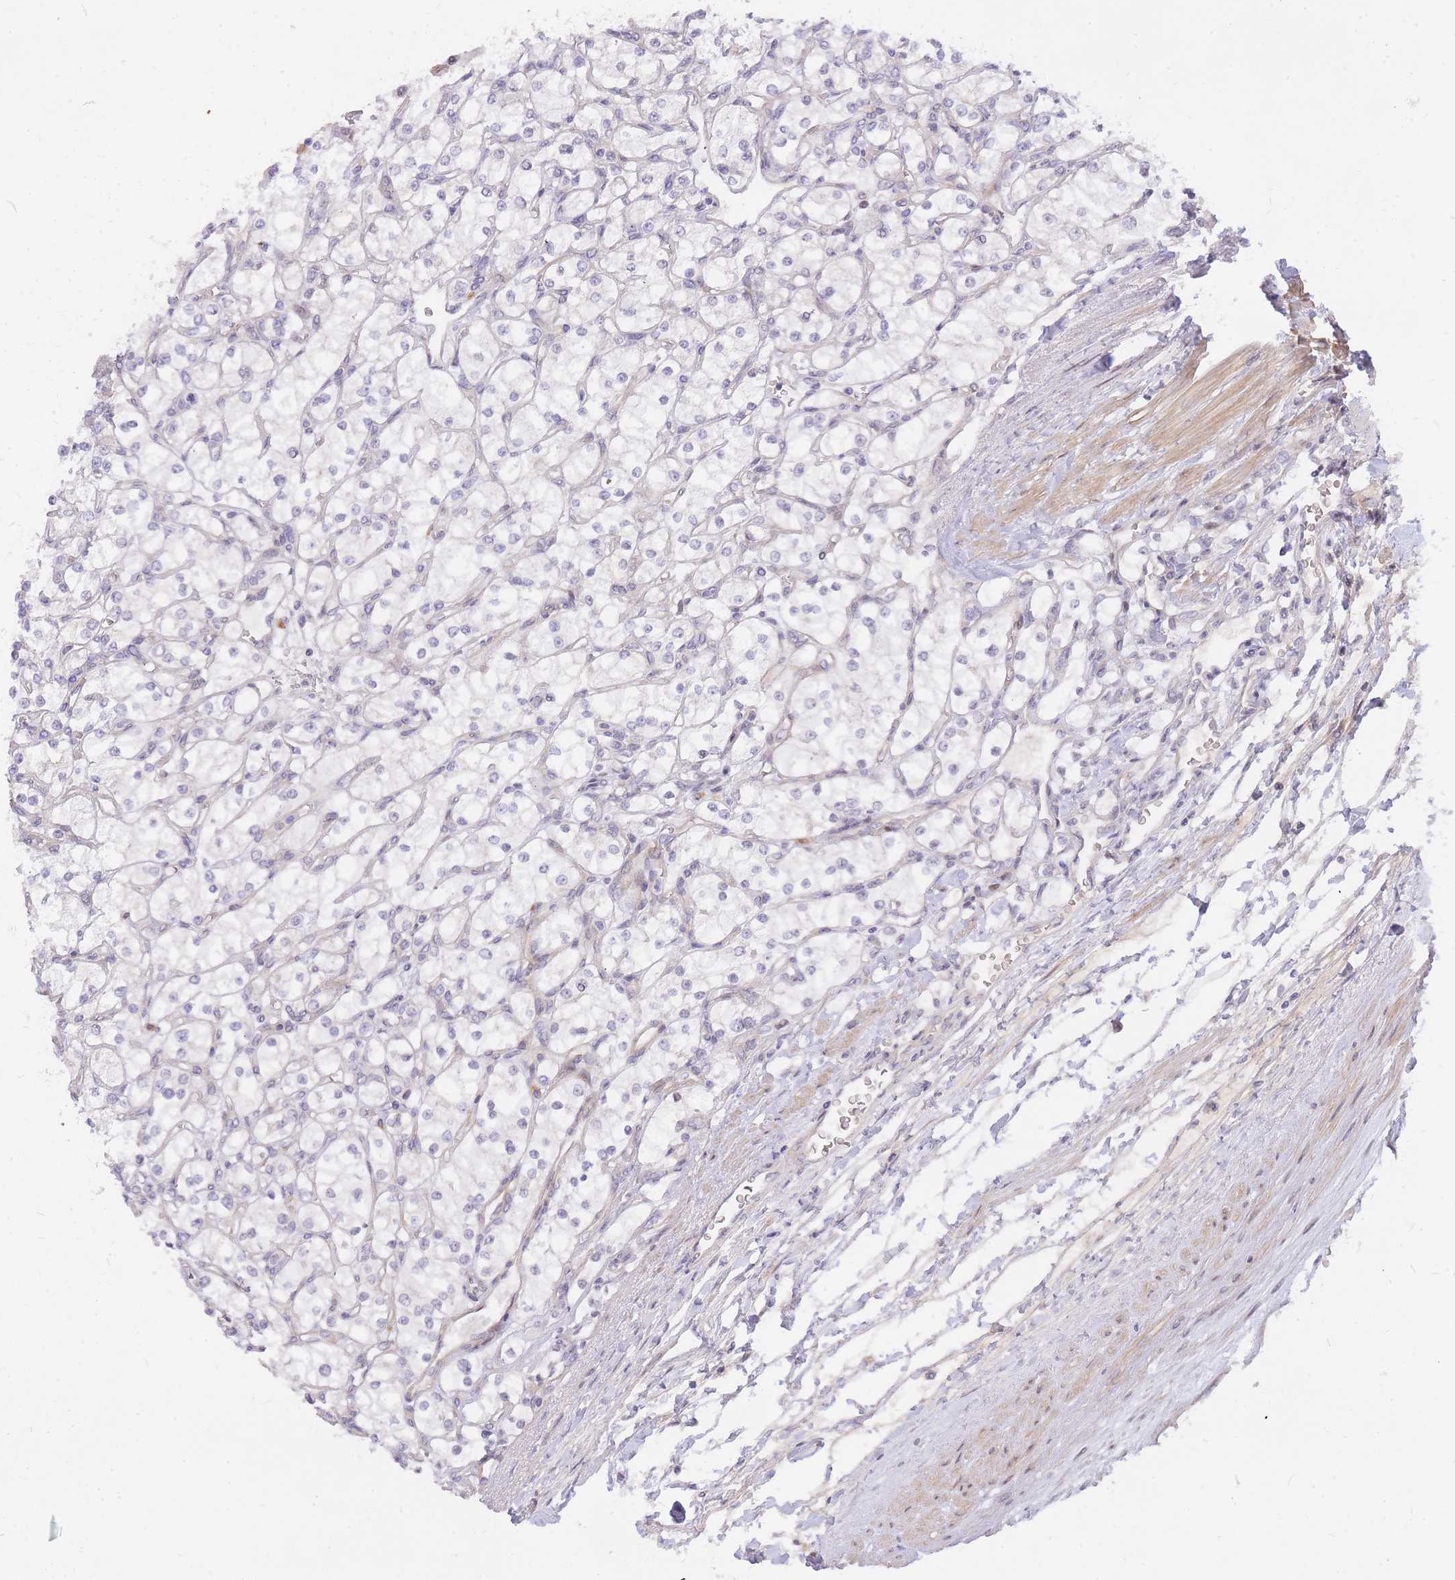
{"staining": {"intensity": "negative", "quantity": "none", "location": "none"}, "tissue": "renal cancer", "cell_type": "Tumor cells", "image_type": "cancer", "snomed": [{"axis": "morphology", "description": "Adenocarcinoma, NOS"}, {"axis": "topography", "description": "Kidney"}], "caption": "DAB immunohistochemical staining of human renal cancer shows no significant expression in tumor cells.", "gene": "TLE2", "patient": {"sex": "male", "age": 80}}